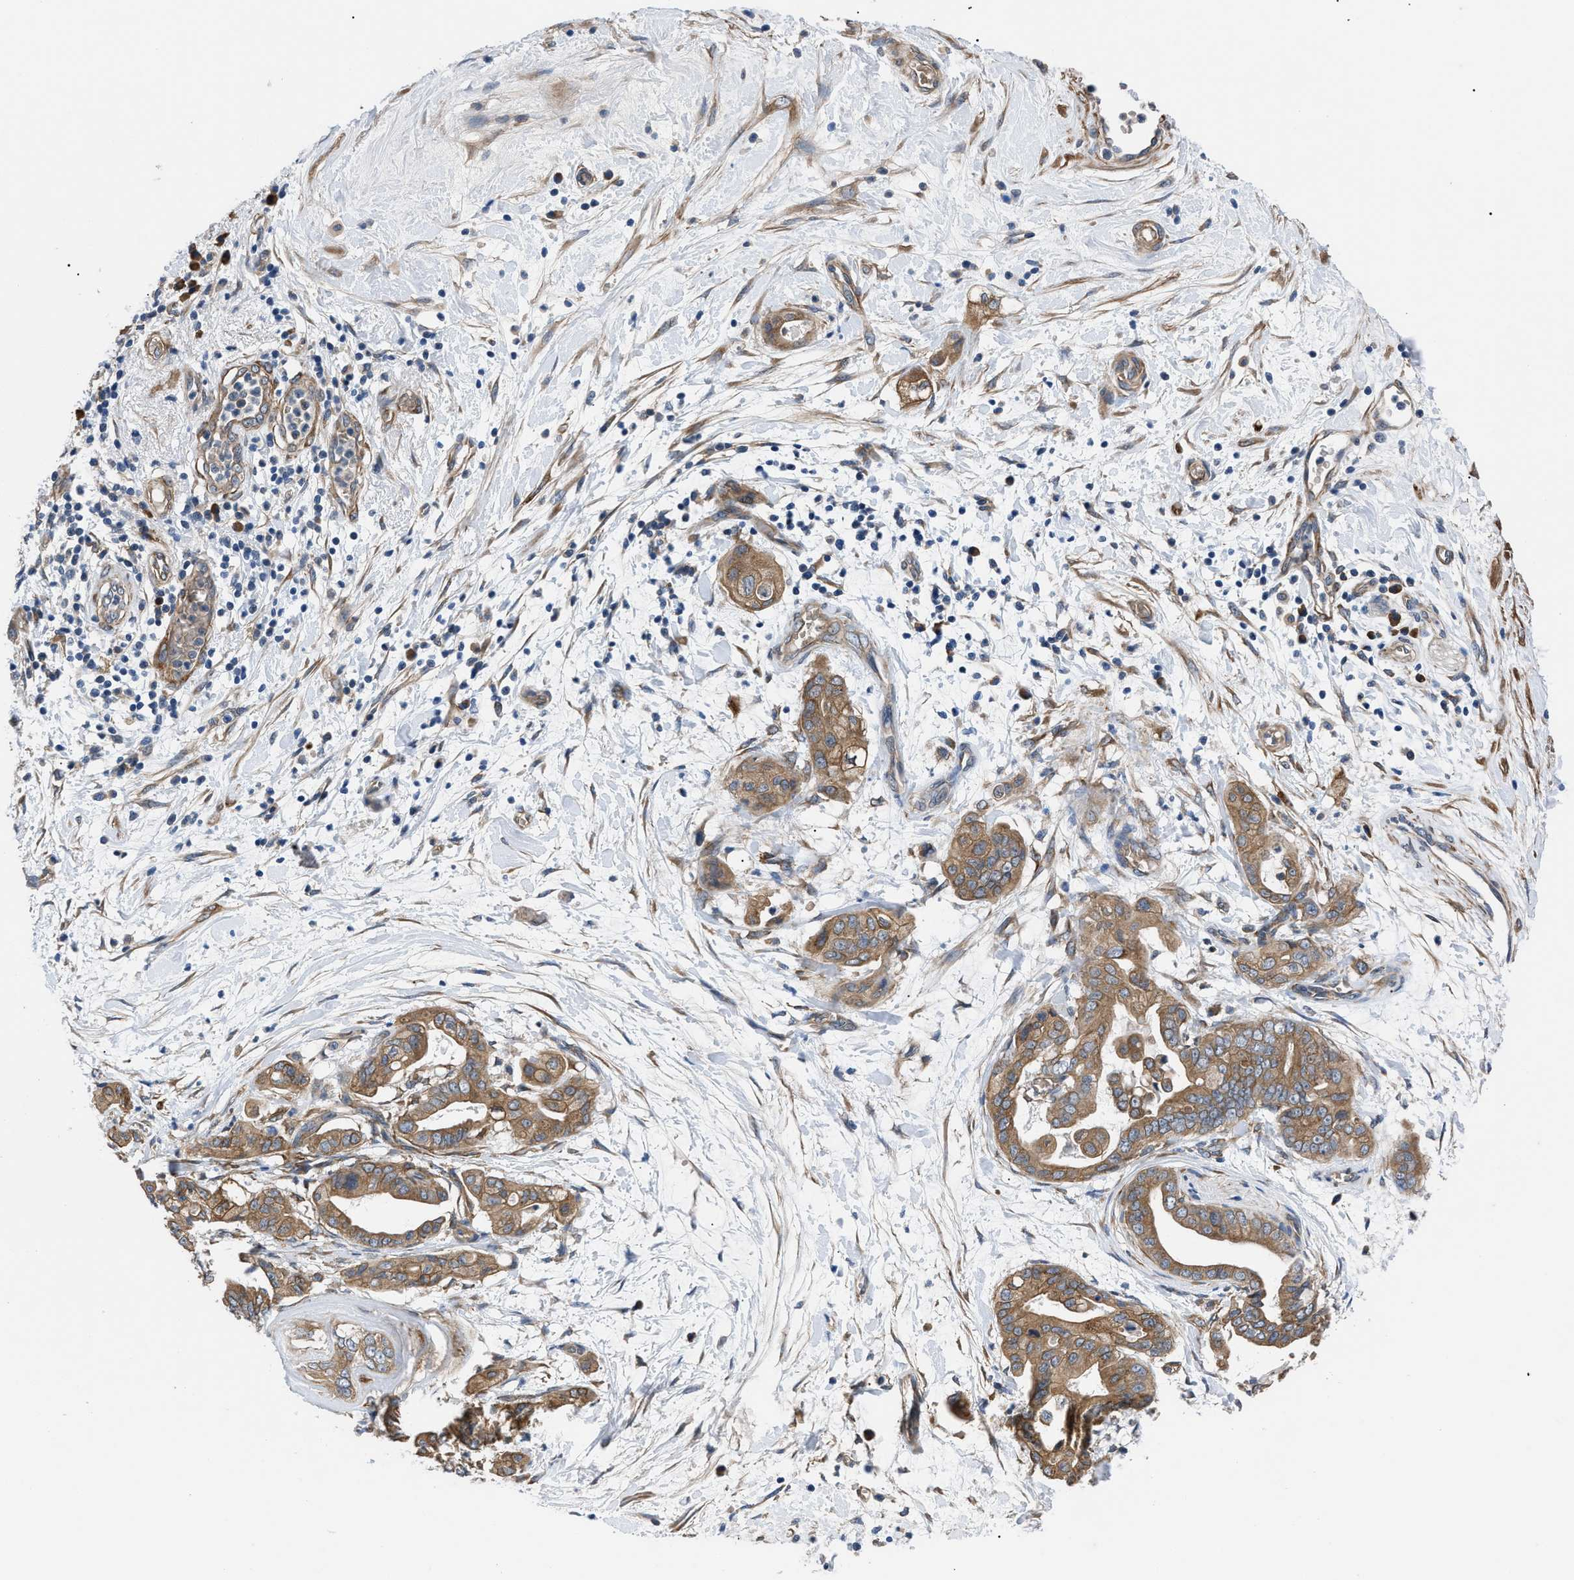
{"staining": {"intensity": "moderate", "quantity": ">75%", "location": "cytoplasmic/membranous"}, "tissue": "pancreatic cancer", "cell_type": "Tumor cells", "image_type": "cancer", "snomed": [{"axis": "morphology", "description": "Adenocarcinoma, NOS"}, {"axis": "topography", "description": "Pancreas"}], "caption": "Immunohistochemistry of human pancreatic cancer (adenocarcinoma) demonstrates medium levels of moderate cytoplasmic/membranous expression in approximately >75% of tumor cells.", "gene": "MYO10", "patient": {"sex": "female", "age": 75}}